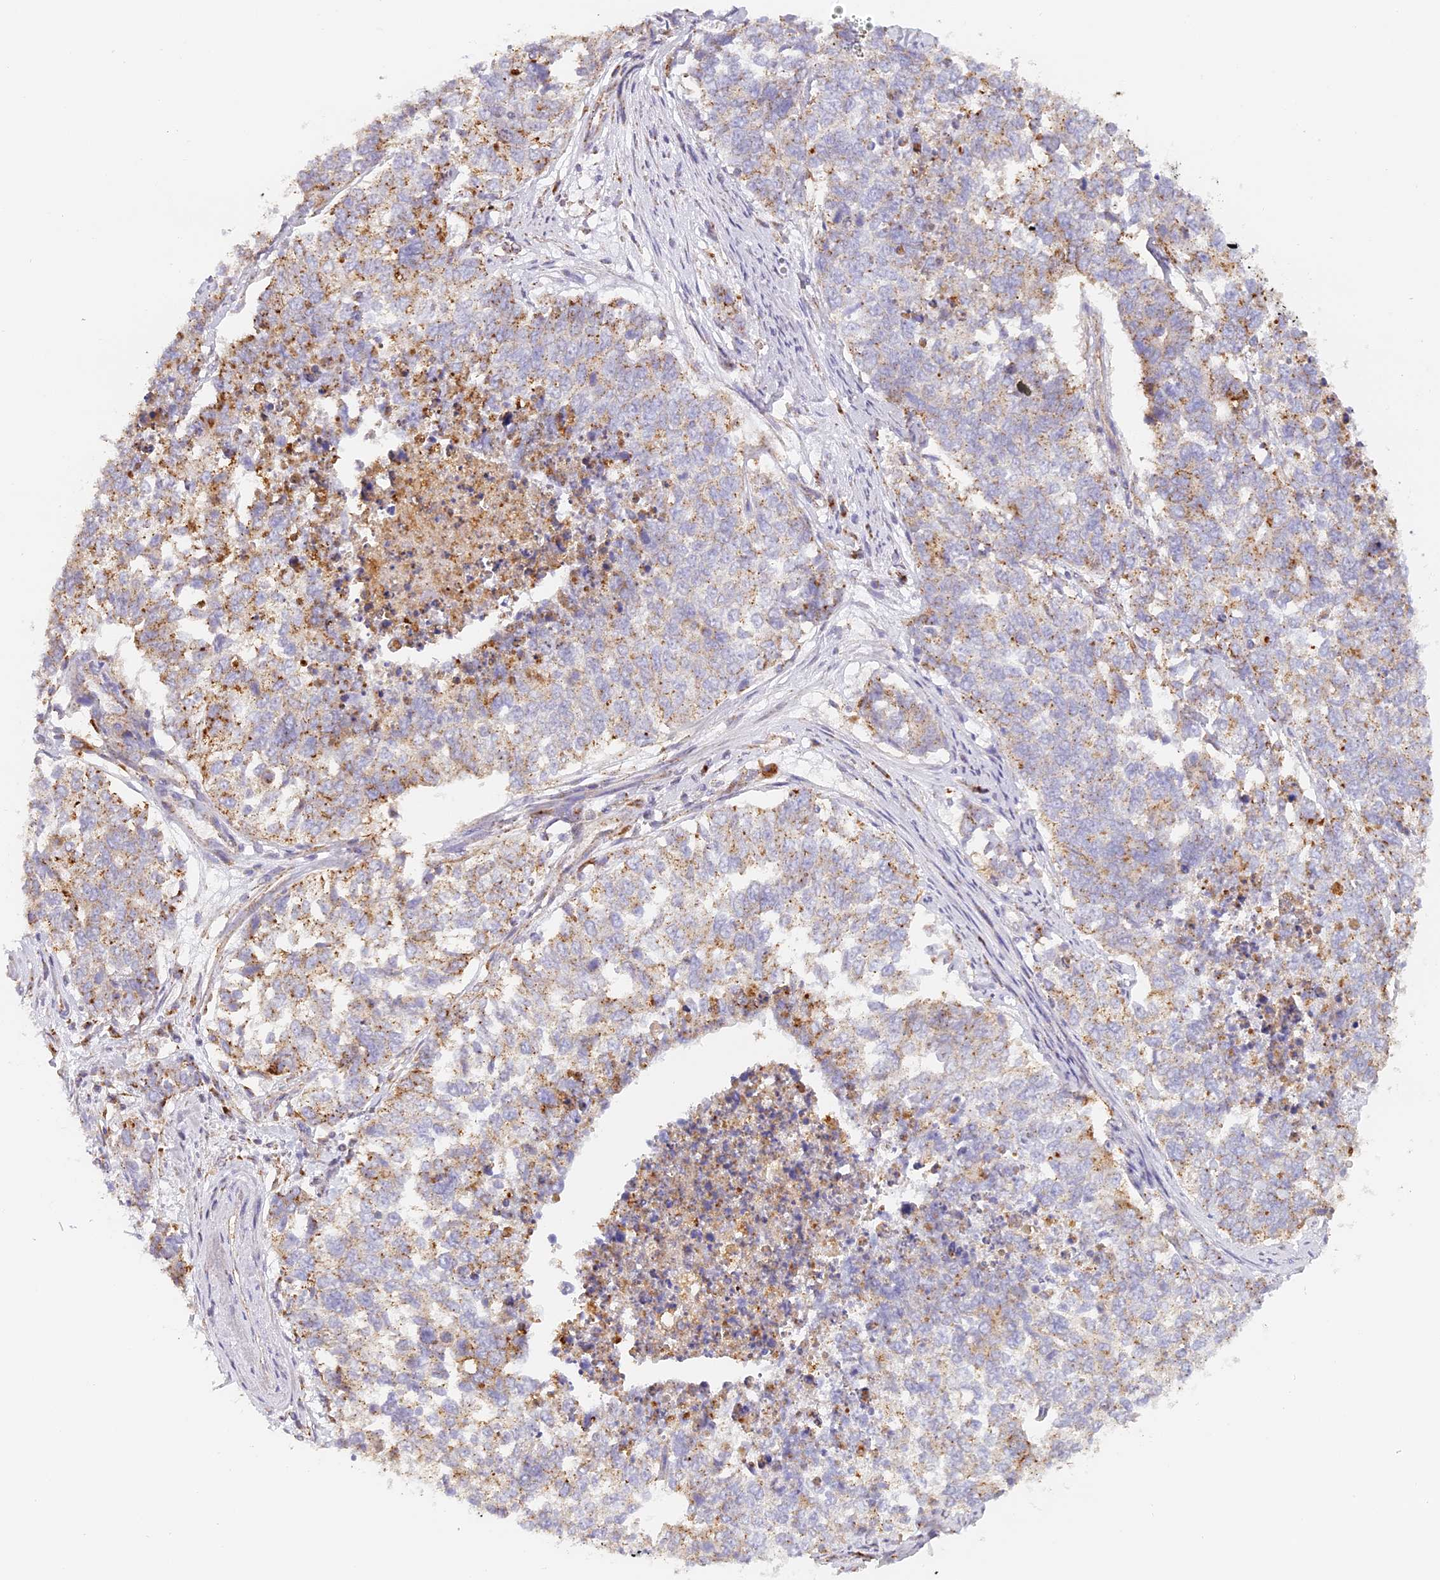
{"staining": {"intensity": "moderate", "quantity": "25%-75%", "location": "cytoplasmic/membranous"}, "tissue": "cervical cancer", "cell_type": "Tumor cells", "image_type": "cancer", "snomed": [{"axis": "morphology", "description": "Squamous cell carcinoma, NOS"}, {"axis": "topography", "description": "Cervix"}], "caption": "A brown stain labels moderate cytoplasmic/membranous staining of a protein in squamous cell carcinoma (cervical) tumor cells.", "gene": "LAMP2", "patient": {"sex": "female", "age": 63}}